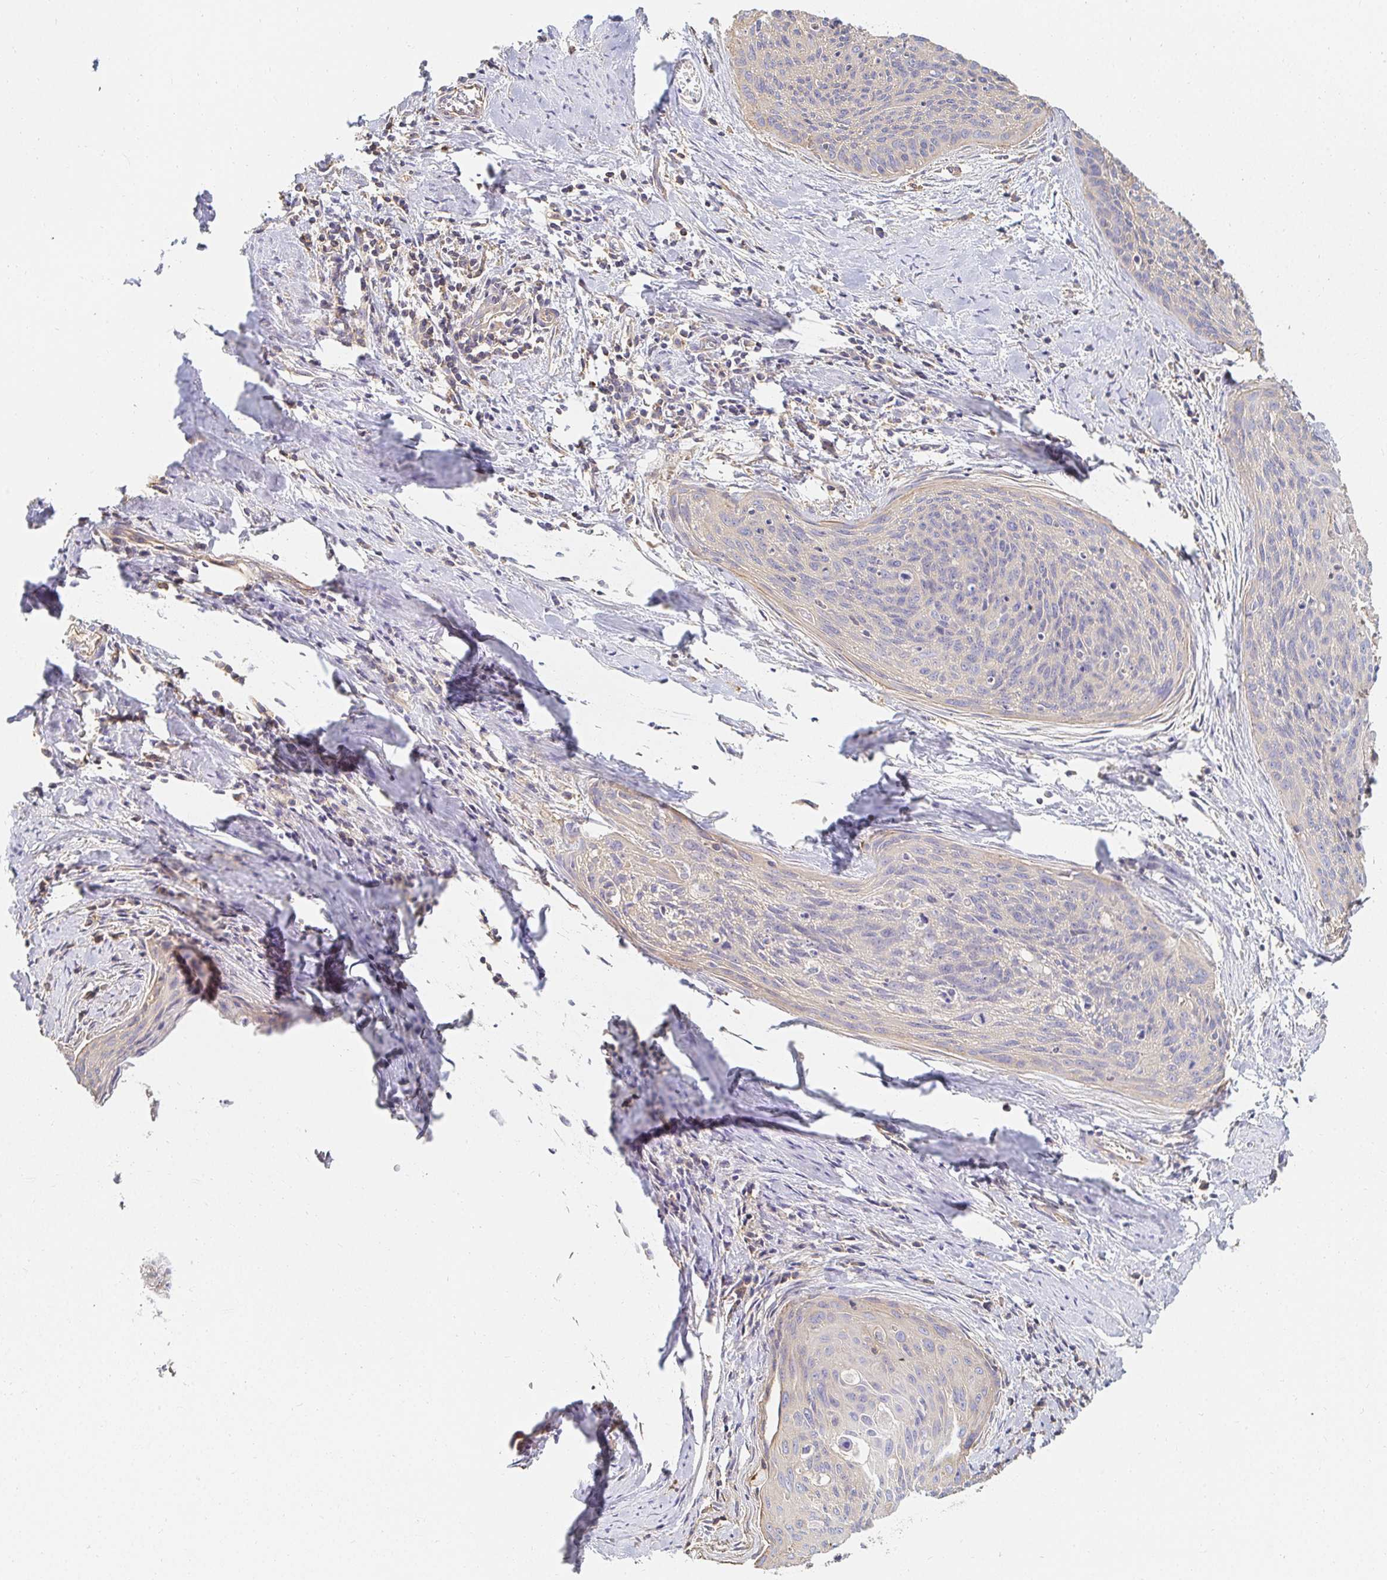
{"staining": {"intensity": "negative", "quantity": "none", "location": "none"}, "tissue": "cervical cancer", "cell_type": "Tumor cells", "image_type": "cancer", "snomed": [{"axis": "morphology", "description": "Squamous cell carcinoma, NOS"}, {"axis": "topography", "description": "Cervix"}], "caption": "Immunohistochemistry image of squamous cell carcinoma (cervical) stained for a protein (brown), which shows no expression in tumor cells.", "gene": "TSPAN19", "patient": {"sex": "female", "age": 55}}